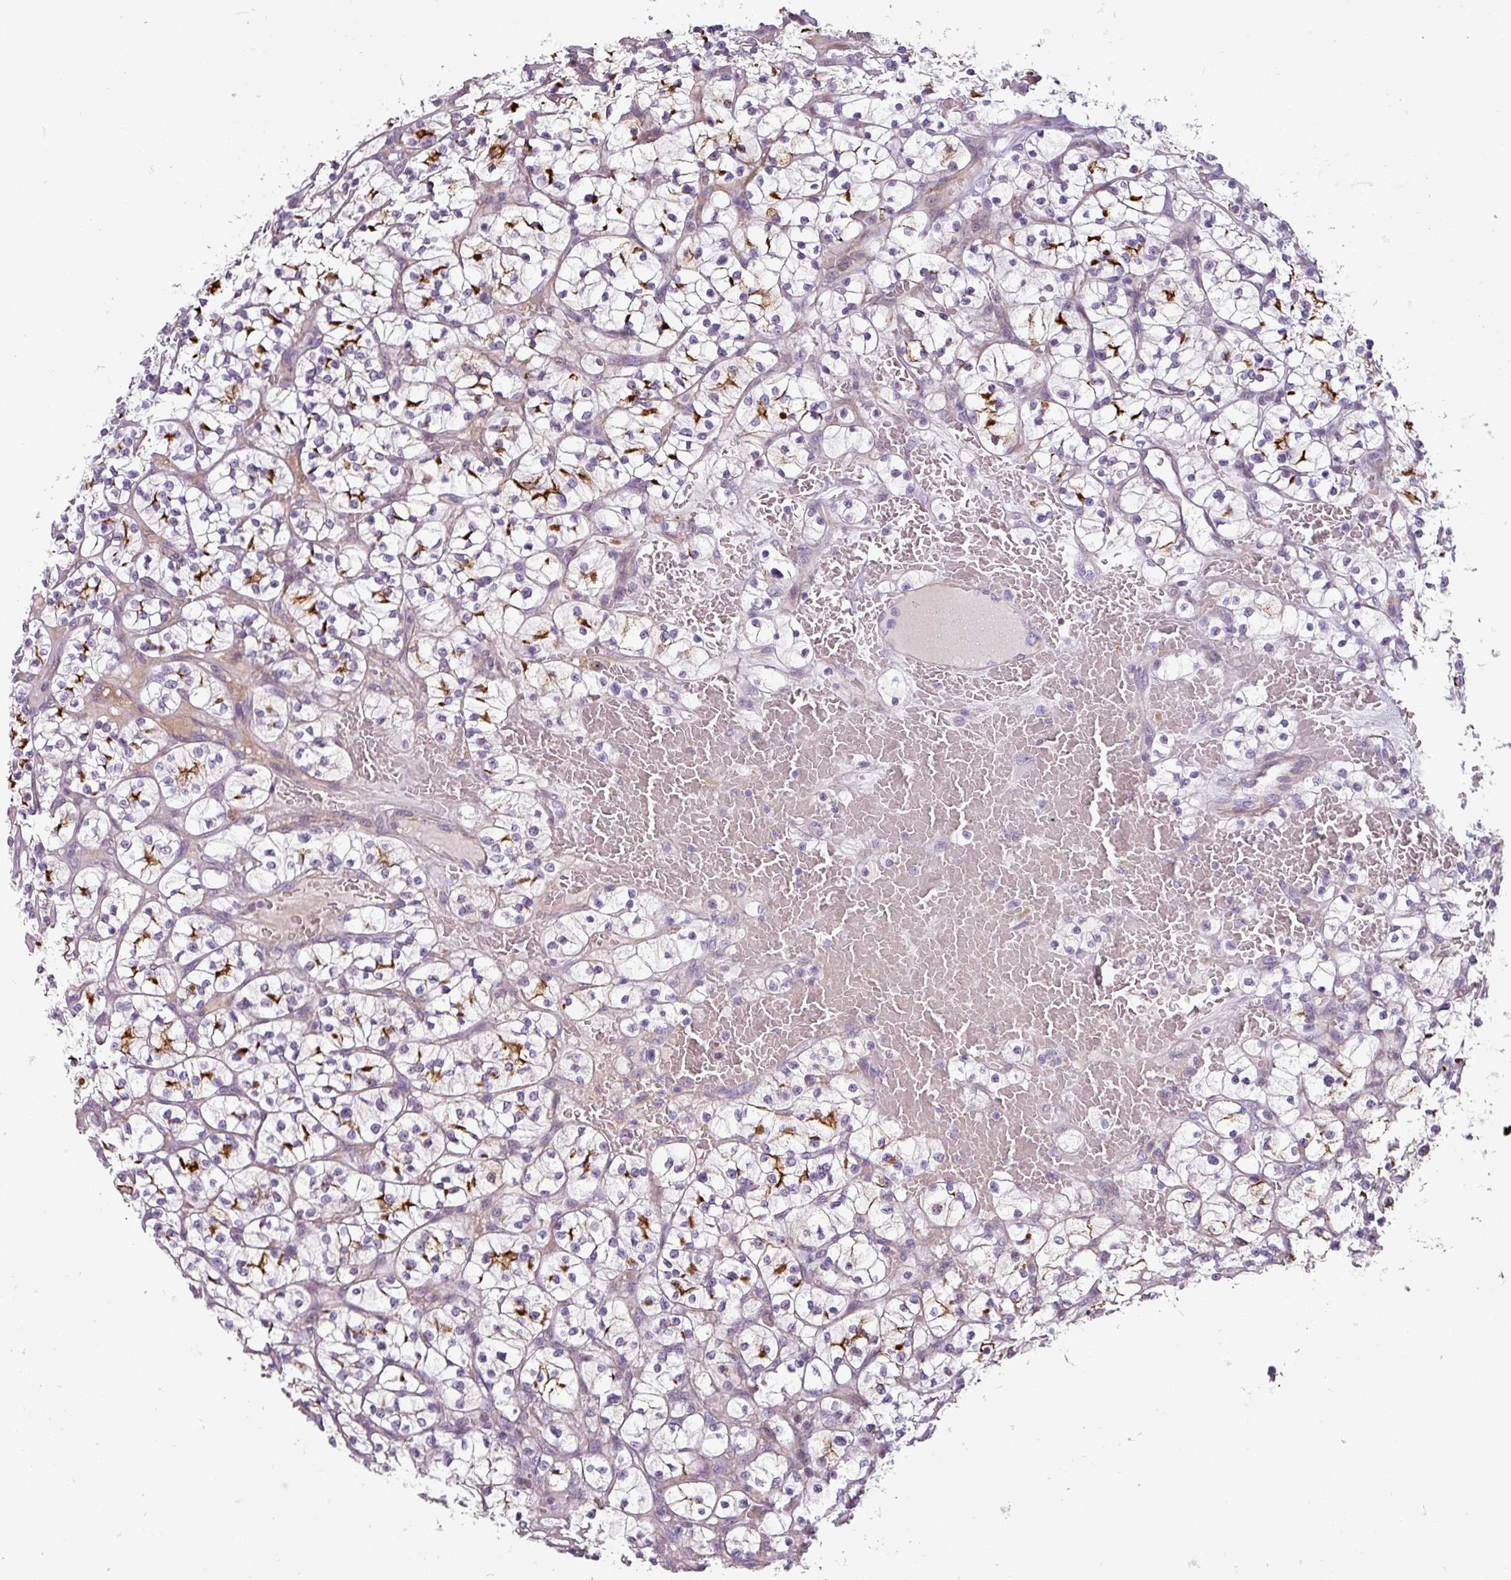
{"staining": {"intensity": "moderate", "quantity": "<25%", "location": "cytoplasmic/membranous"}, "tissue": "renal cancer", "cell_type": "Tumor cells", "image_type": "cancer", "snomed": [{"axis": "morphology", "description": "Adenocarcinoma, NOS"}, {"axis": "topography", "description": "Kidney"}], "caption": "Tumor cells display low levels of moderate cytoplasmic/membranous staining in approximately <25% of cells in renal cancer.", "gene": "CHRDL1", "patient": {"sex": "female", "age": 64}}